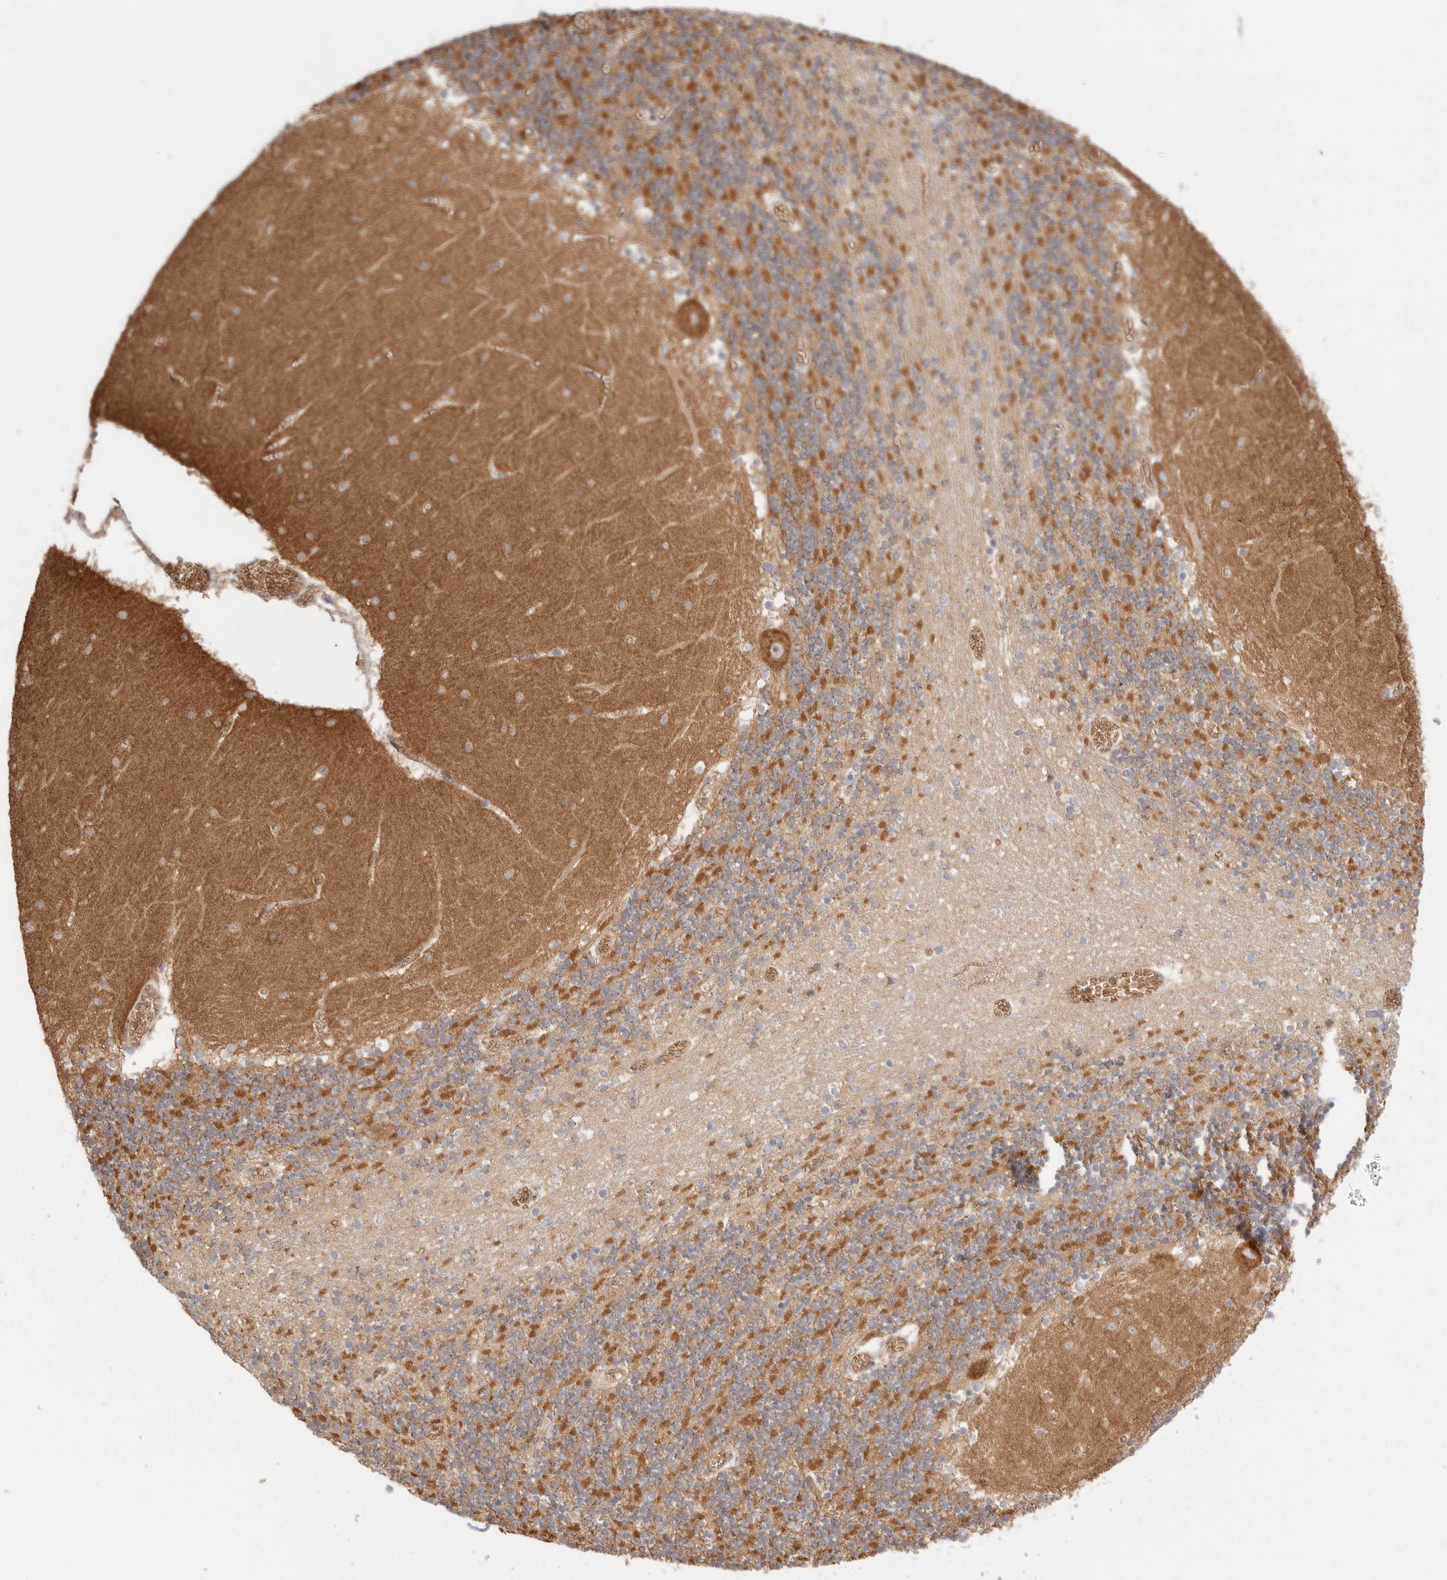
{"staining": {"intensity": "strong", "quantity": "25%-75%", "location": "cytoplasmic/membranous"}, "tissue": "cerebellum", "cell_type": "Cells in granular layer", "image_type": "normal", "snomed": [{"axis": "morphology", "description": "Normal tissue, NOS"}, {"axis": "topography", "description": "Cerebellum"}], "caption": "IHC staining of benign cerebellum, which demonstrates high levels of strong cytoplasmic/membranous staining in about 25%-75% of cells in granular layer indicating strong cytoplasmic/membranous protein expression. The staining was performed using DAB (3,3'-diaminobenzidine) (brown) for protein detection and nuclei were counterstained in hematoxylin (blue).", "gene": "UTS2B", "patient": {"sex": "female", "age": 28}}